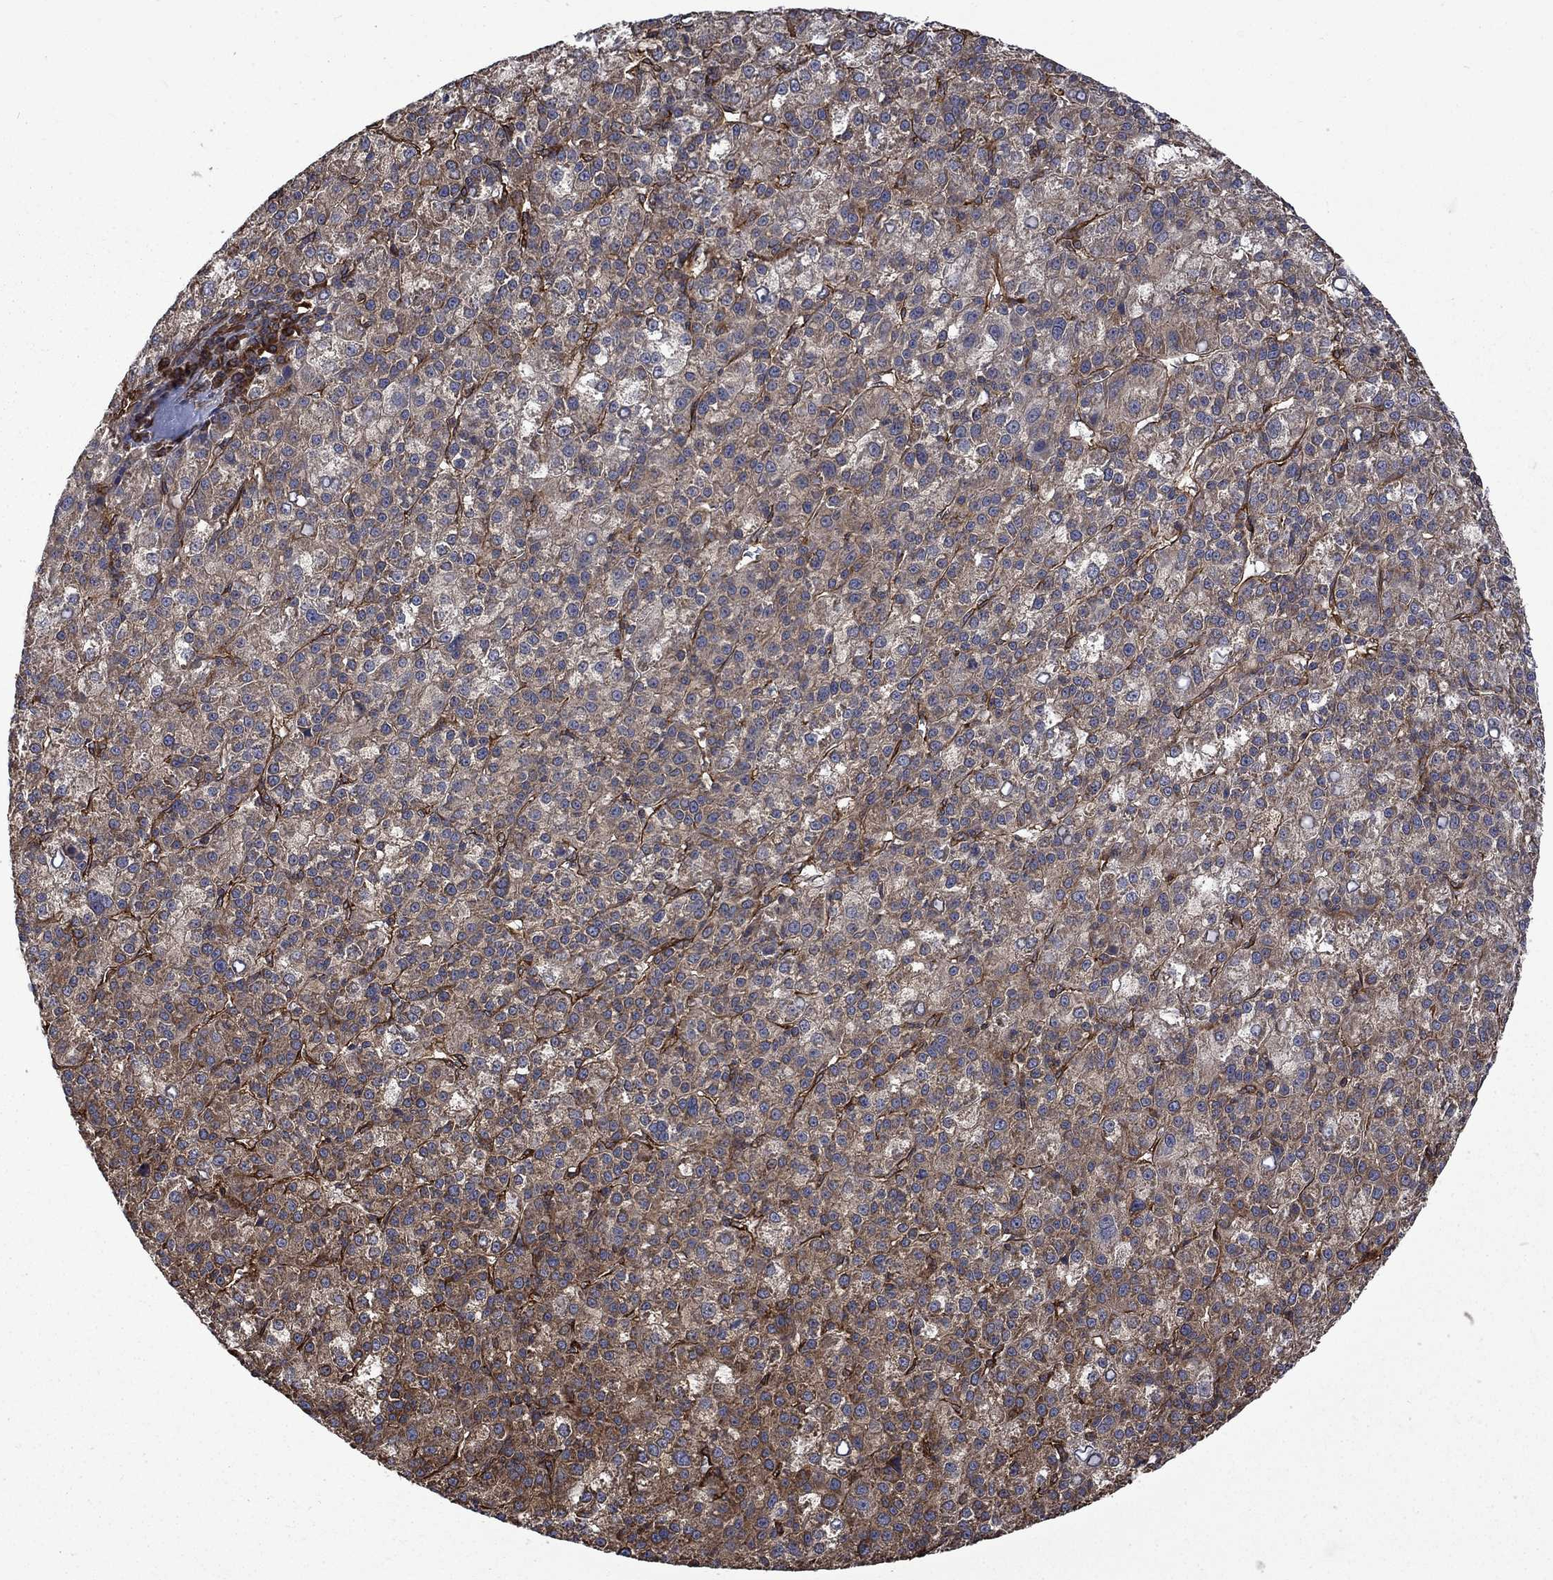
{"staining": {"intensity": "moderate", "quantity": "25%-75%", "location": "cytoplasmic/membranous"}, "tissue": "liver cancer", "cell_type": "Tumor cells", "image_type": "cancer", "snomed": [{"axis": "morphology", "description": "Carcinoma, Hepatocellular, NOS"}, {"axis": "topography", "description": "Liver"}], "caption": "Human liver cancer (hepatocellular carcinoma) stained with a protein marker exhibits moderate staining in tumor cells.", "gene": "CUTC", "patient": {"sex": "female", "age": 60}}